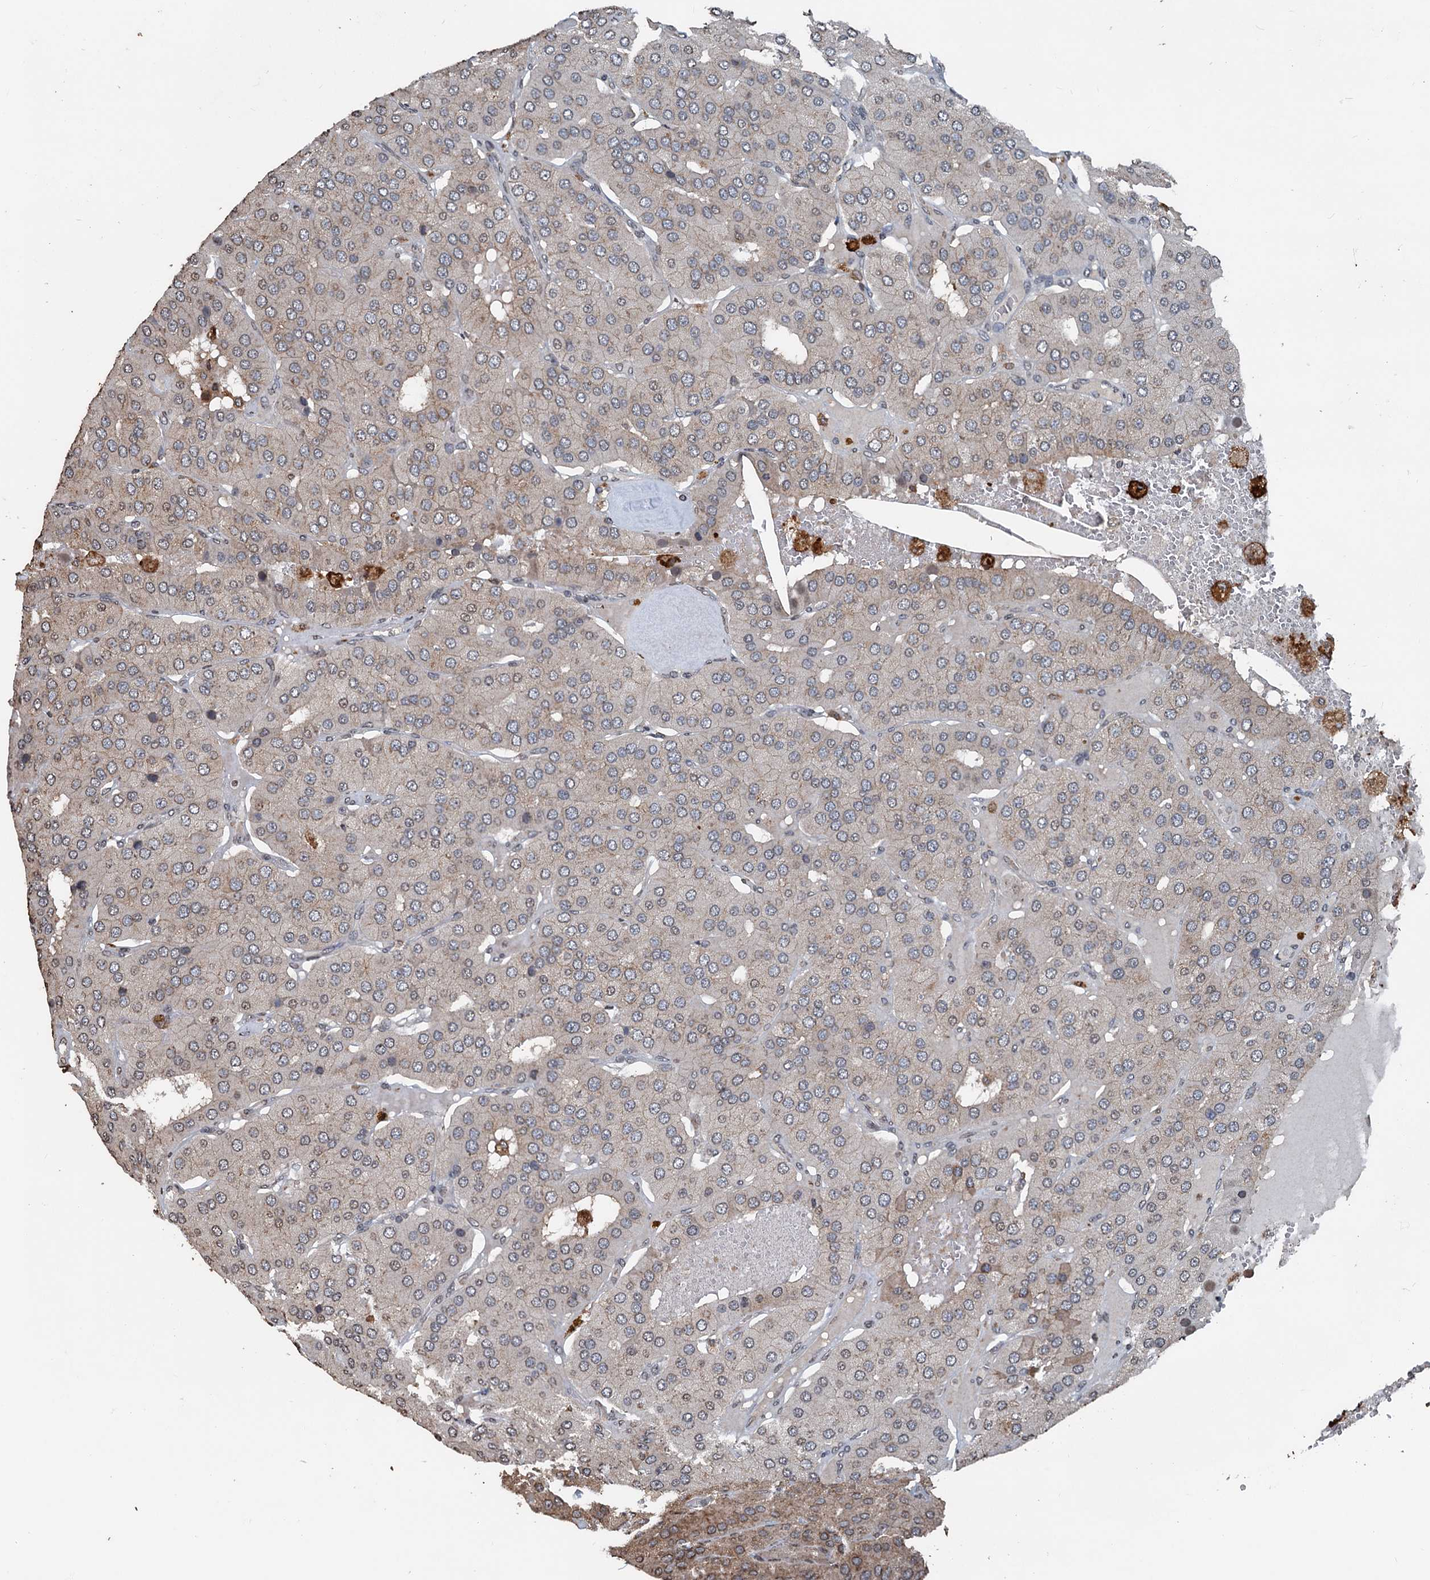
{"staining": {"intensity": "weak", "quantity": "25%-75%", "location": "cytoplasmic/membranous"}, "tissue": "parathyroid gland", "cell_type": "Glandular cells", "image_type": "normal", "snomed": [{"axis": "morphology", "description": "Normal tissue, NOS"}, {"axis": "morphology", "description": "Adenoma, NOS"}, {"axis": "topography", "description": "Parathyroid gland"}], "caption": "A micrograph showing weak cytoplasmic/membranous positivity in about 25%-75% of glandular cells in benign parathyroid gland, as visualized by brown immunohistochemical staining.", "gene": "N4BP2L2", "patient": {"sex": "female", "age": 86}}